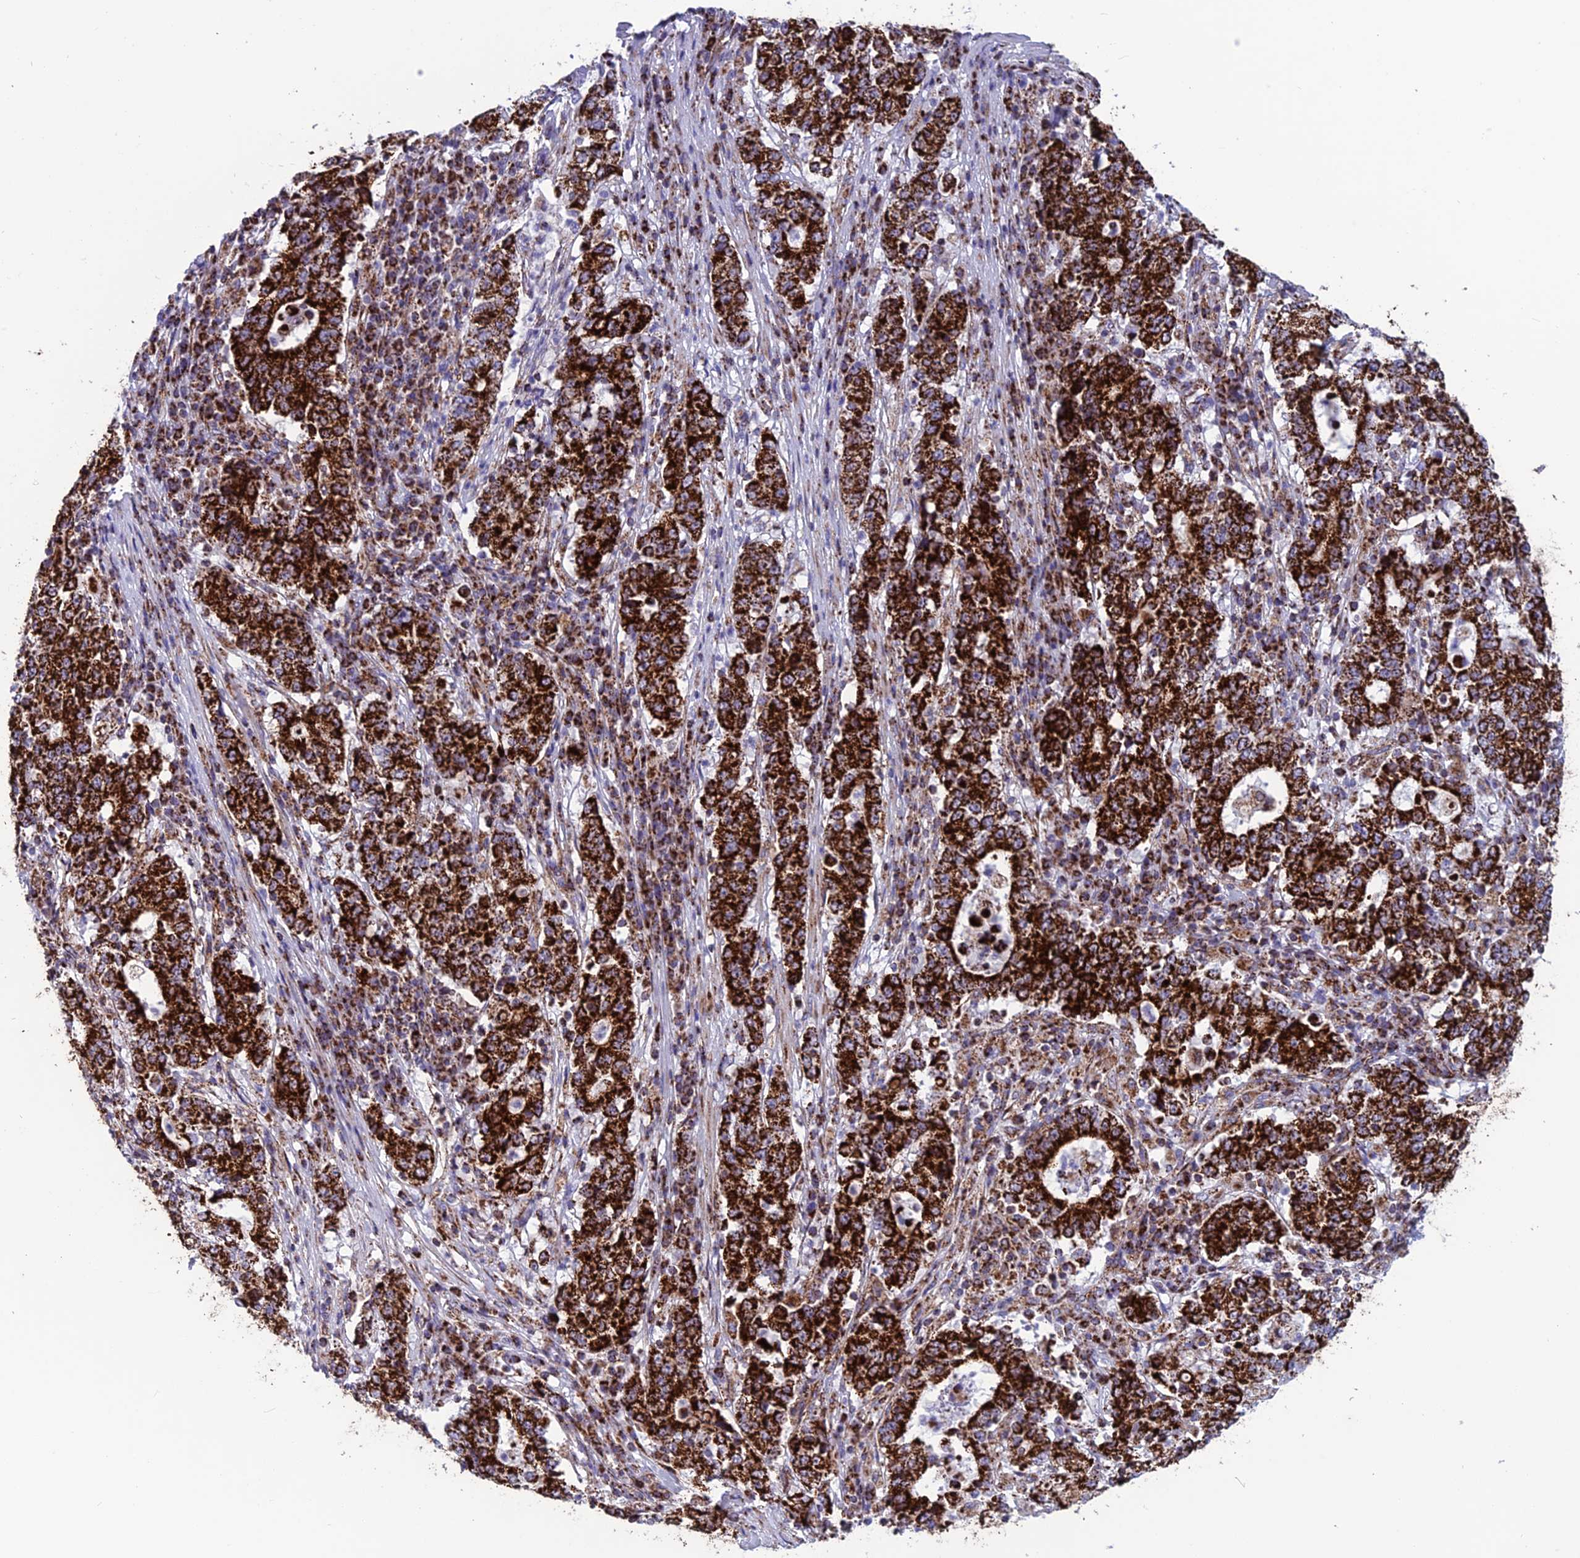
{"staining": {"intensity": "strong", "quantity": ">75%", "location": "cytoplasmic/membranous"}, "tissue": "stomach cancer", "cell_type": "Tumor cells", "image_type": "cancer", "snomed": [{"axis": "morphology", "description": "Adenocarcinoma, NOS"}, {"axis": "topography", "description": "Stomach"}], "caption": "Adenocarcinoma (stomach) was stained to show a protein in brown. There is high levels of strong cytoplasmic/membranous staining in about >75% of tumor cells. Nuclei are stained in blue.", "gene": "MRPS18B", "patient": {"sex": "male", "age": 59}}